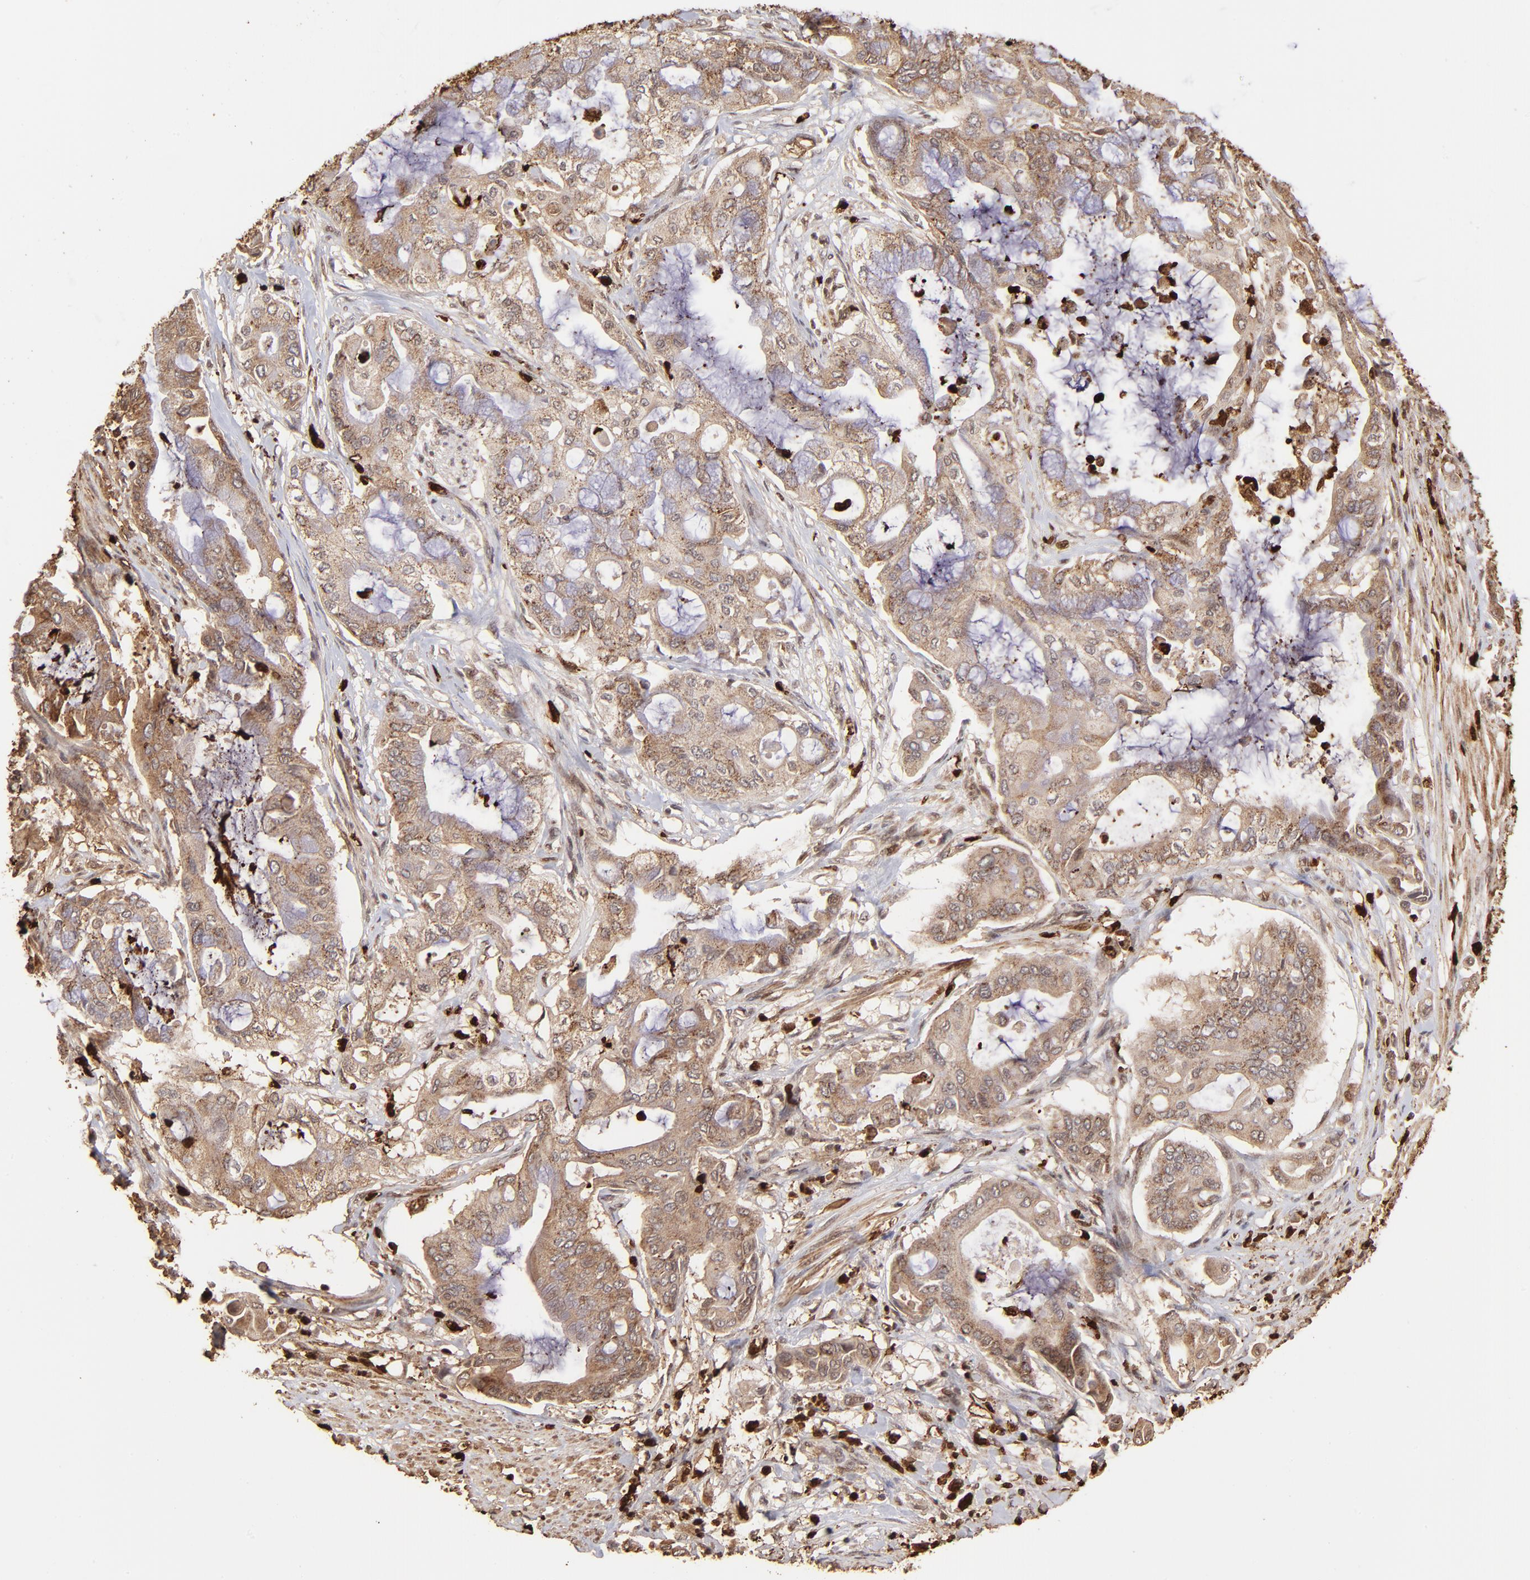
{"staining": {"intensity": "moderate", "quantity": ">75%", "location": "cytoplasmic/membranous"}, "tissue": "pancreatic cancer", "cell_type": "Tumor cells", "image_type": "cancer", "snomed": [{"axis": "morphology", "description": "Adenocarcinoma, NOS"}, {"axis": "morphology", "description": "Adenocarcinoma, metastatic, NOS"}, {"axis": "topography", "description": "Lymph node"}, {"axis": "topography", "description": "Pancreas"}, {"axis": "topography", "description": "Duodenum"}], "caption": "Pancreatic cancer (metastatic adenocarcinoma) stained for a protein displays moderate cytoplasmic/membranous positivity in tumor cells. The staining is performed using DAB brown chromogen to label protein expression. The nuclei are counter-stained blue using hematoxylin.", "gene": "ZFX", "patient": {"sex": "female", "age": 64}}